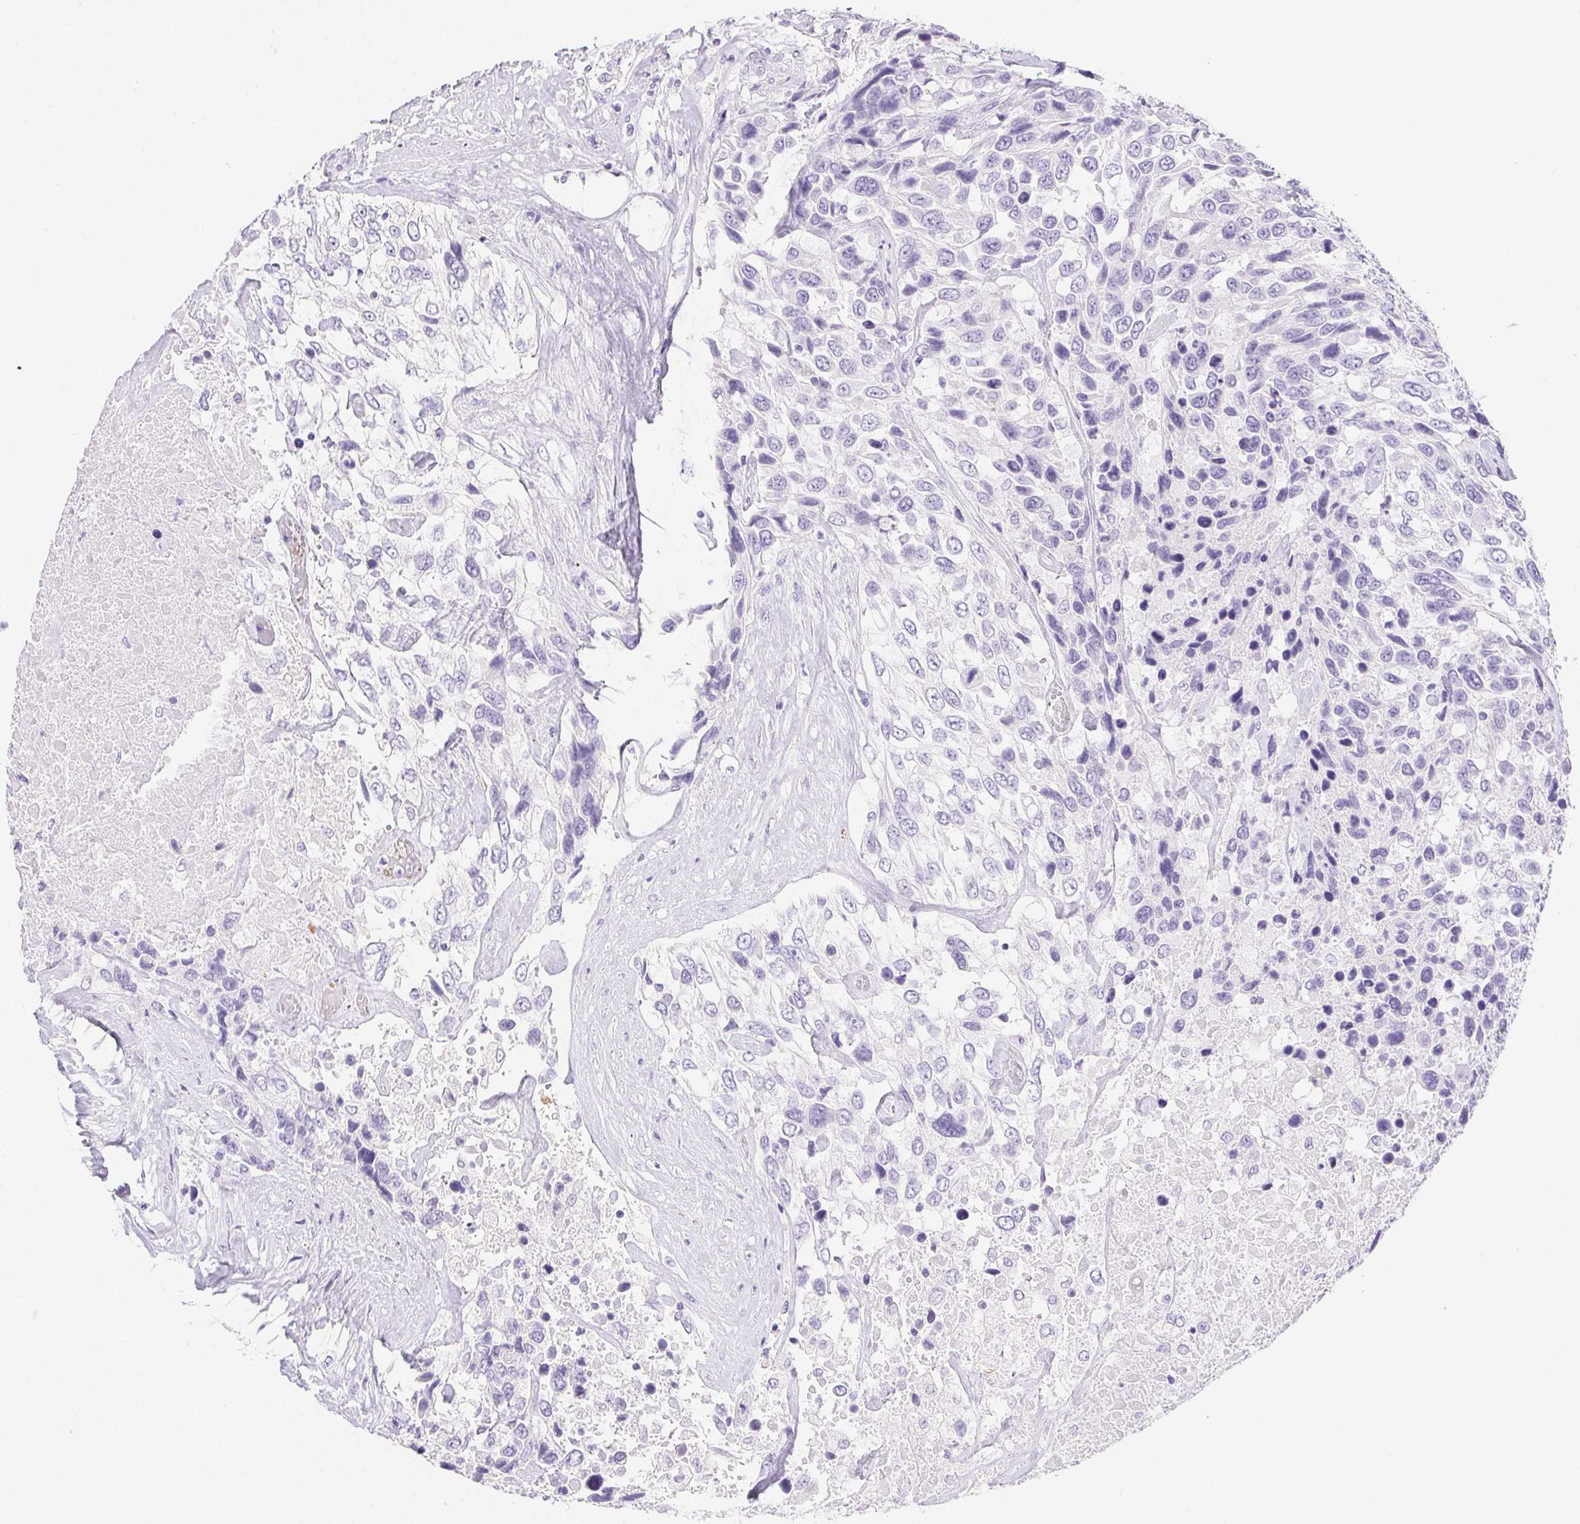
{"staining": {"intensity": "negative", "quantity": "none", "location": "none"}, "tissue": "urothelial cancer", "cell_type": "Tumor cells", "image_type": "cancer", "snomed": [{"axis": "morphology", "description": "Urothelial carcinoma, High grade"}, {"axis": "topography", "description": "Urinary bladder"}], "caption": "IHC micrograph of human high-grade urothelial carcinoma stained for a protein (brown), which reveals no positivity in tumor cells. The staining is performed using DAB brown chromogen with nuclei counter-stained in using hematoxylin.", "gene": "PNLIP", "patient": {"sex": "female", "age": 70}}